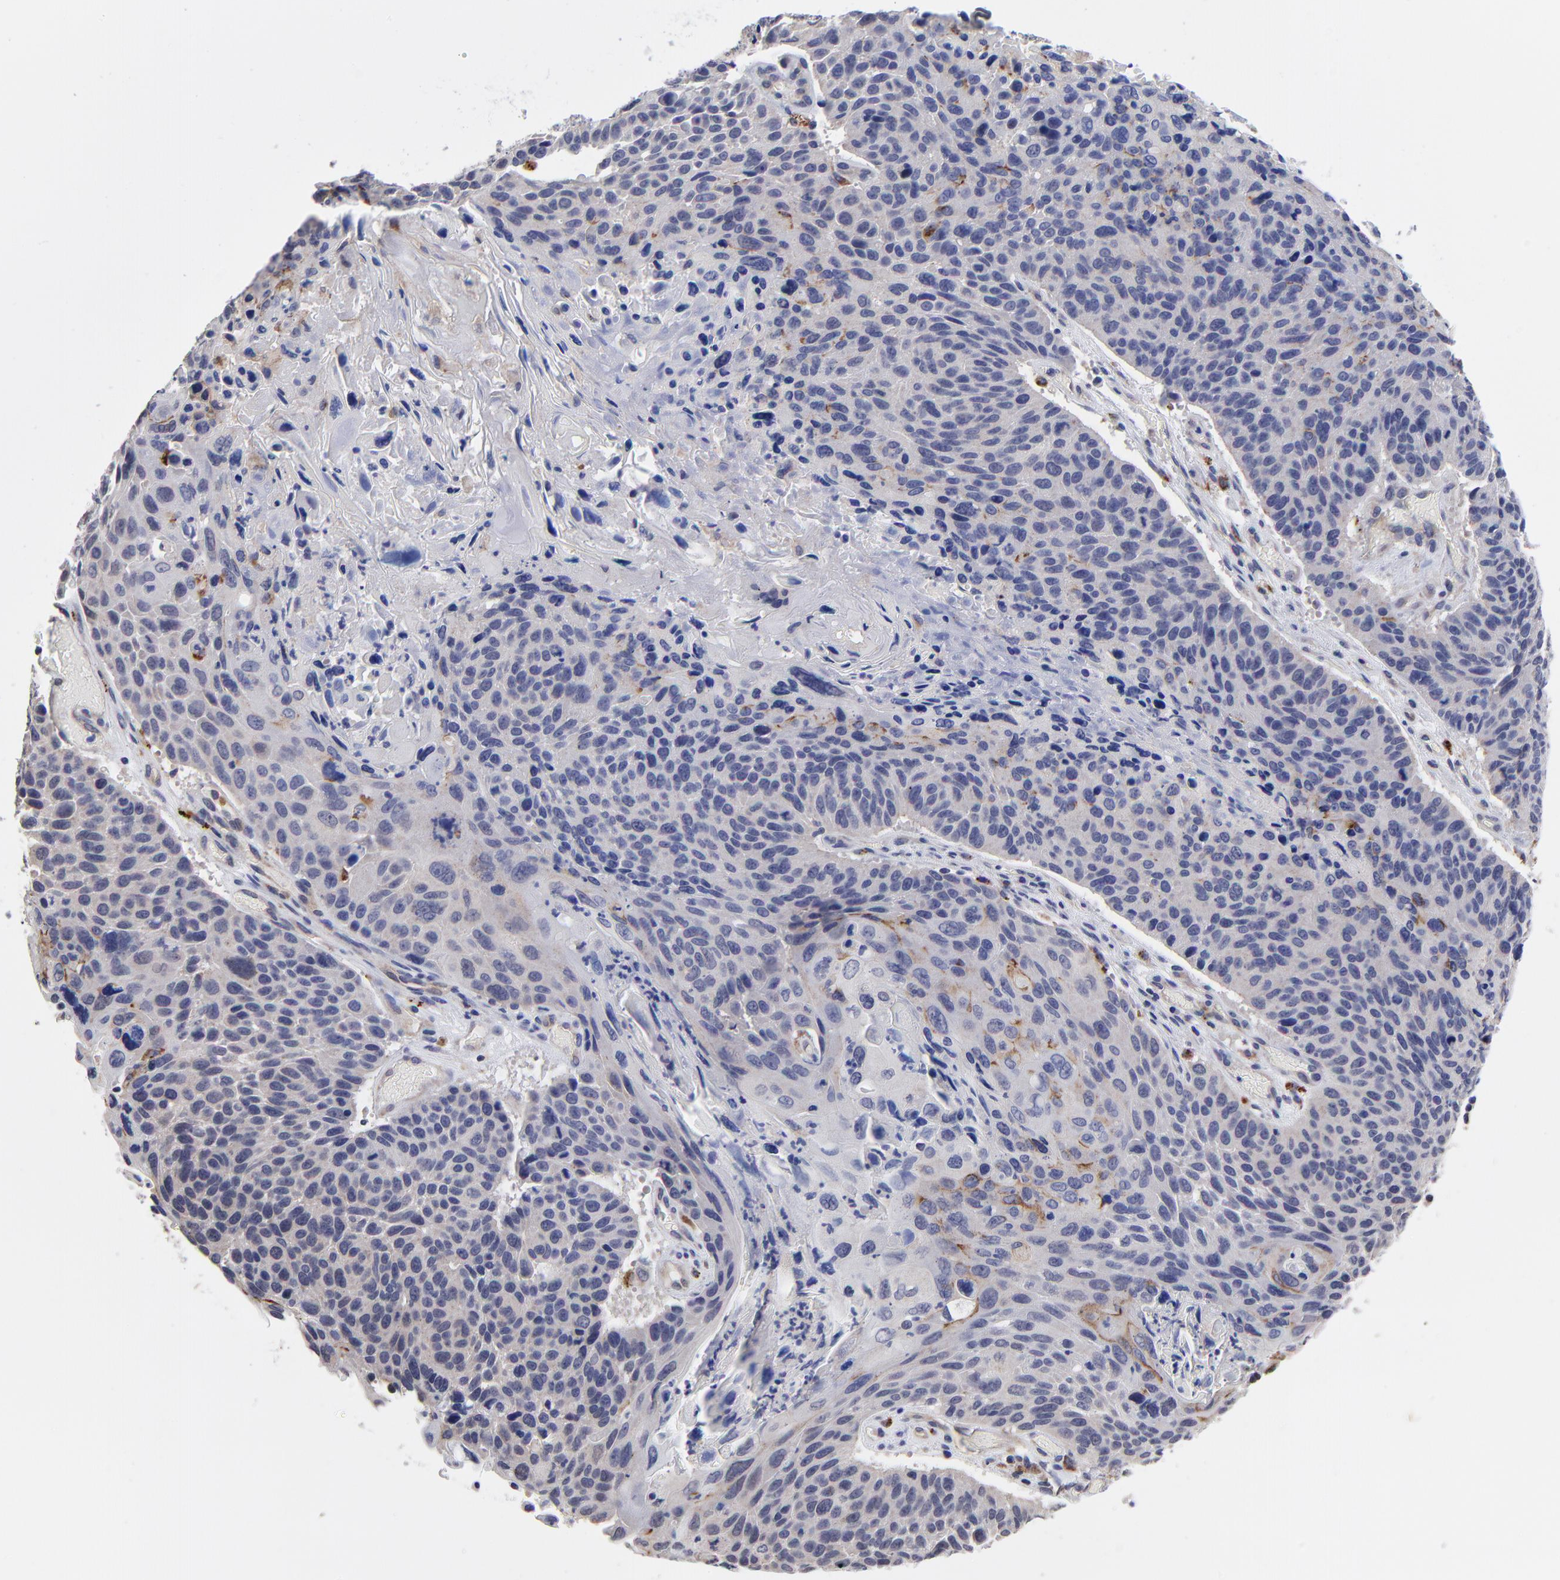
{"staining": {"intensity": "moderate", "quantity": "<25%", "location": "cytoplasmic/membranous"}, "tissue": "lung cancer", "cell_type": "Tumor cells", "image_type": "cancer", "snomed": [{"axis": "morphology", "description": "Squamous cell carcinoma, NOS"}, {"axis": "topography", "description": "Lung"}], "caption": "The immunohistochemical stain highlights moderate cytoplasmic/membranous expression in tumor cells of lung cancer tissue. (Stains: DAB in brown, nuclei in blue, Microscopy: brightfield microscopy at high magnification).", "gene": "PDE4B", "patient": {"sex": "male", "age": 68}}